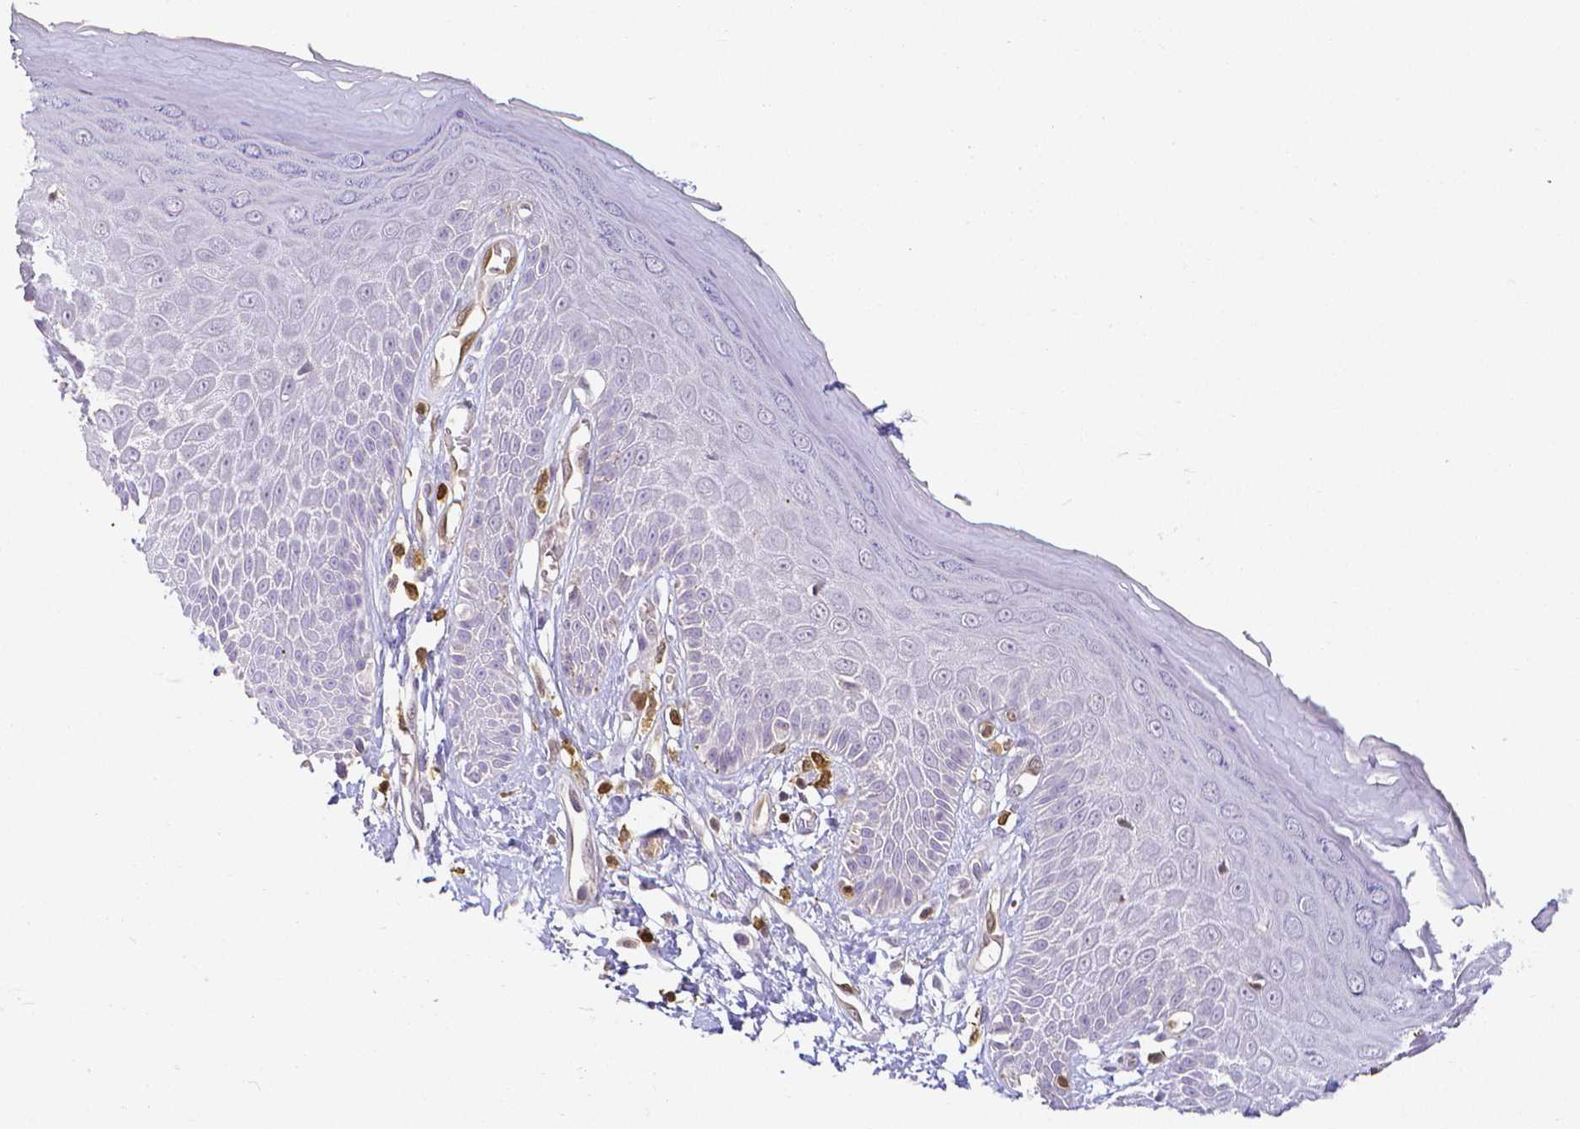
{"staining": {"intensity": "negative", "quantity": "none", "location": "none"}, "tissue": "skin", "cell_type": "Epidermal cells", "image_type": "normal", "snomed": [{"axis": "morphology", "description": "Normal tissue, NOS"}, {"axis": "topography", "description": "Anal"}, {"axis": "topography", "description": "Peripheral nerve tissue"}], "caption": "There is no significant staining in epidermal cells of skin. (Immunohistochemistry, brightfield microscopy, high magnification).", "gene": "COTL1", "patient": {"sex": "male", "age": 78}}